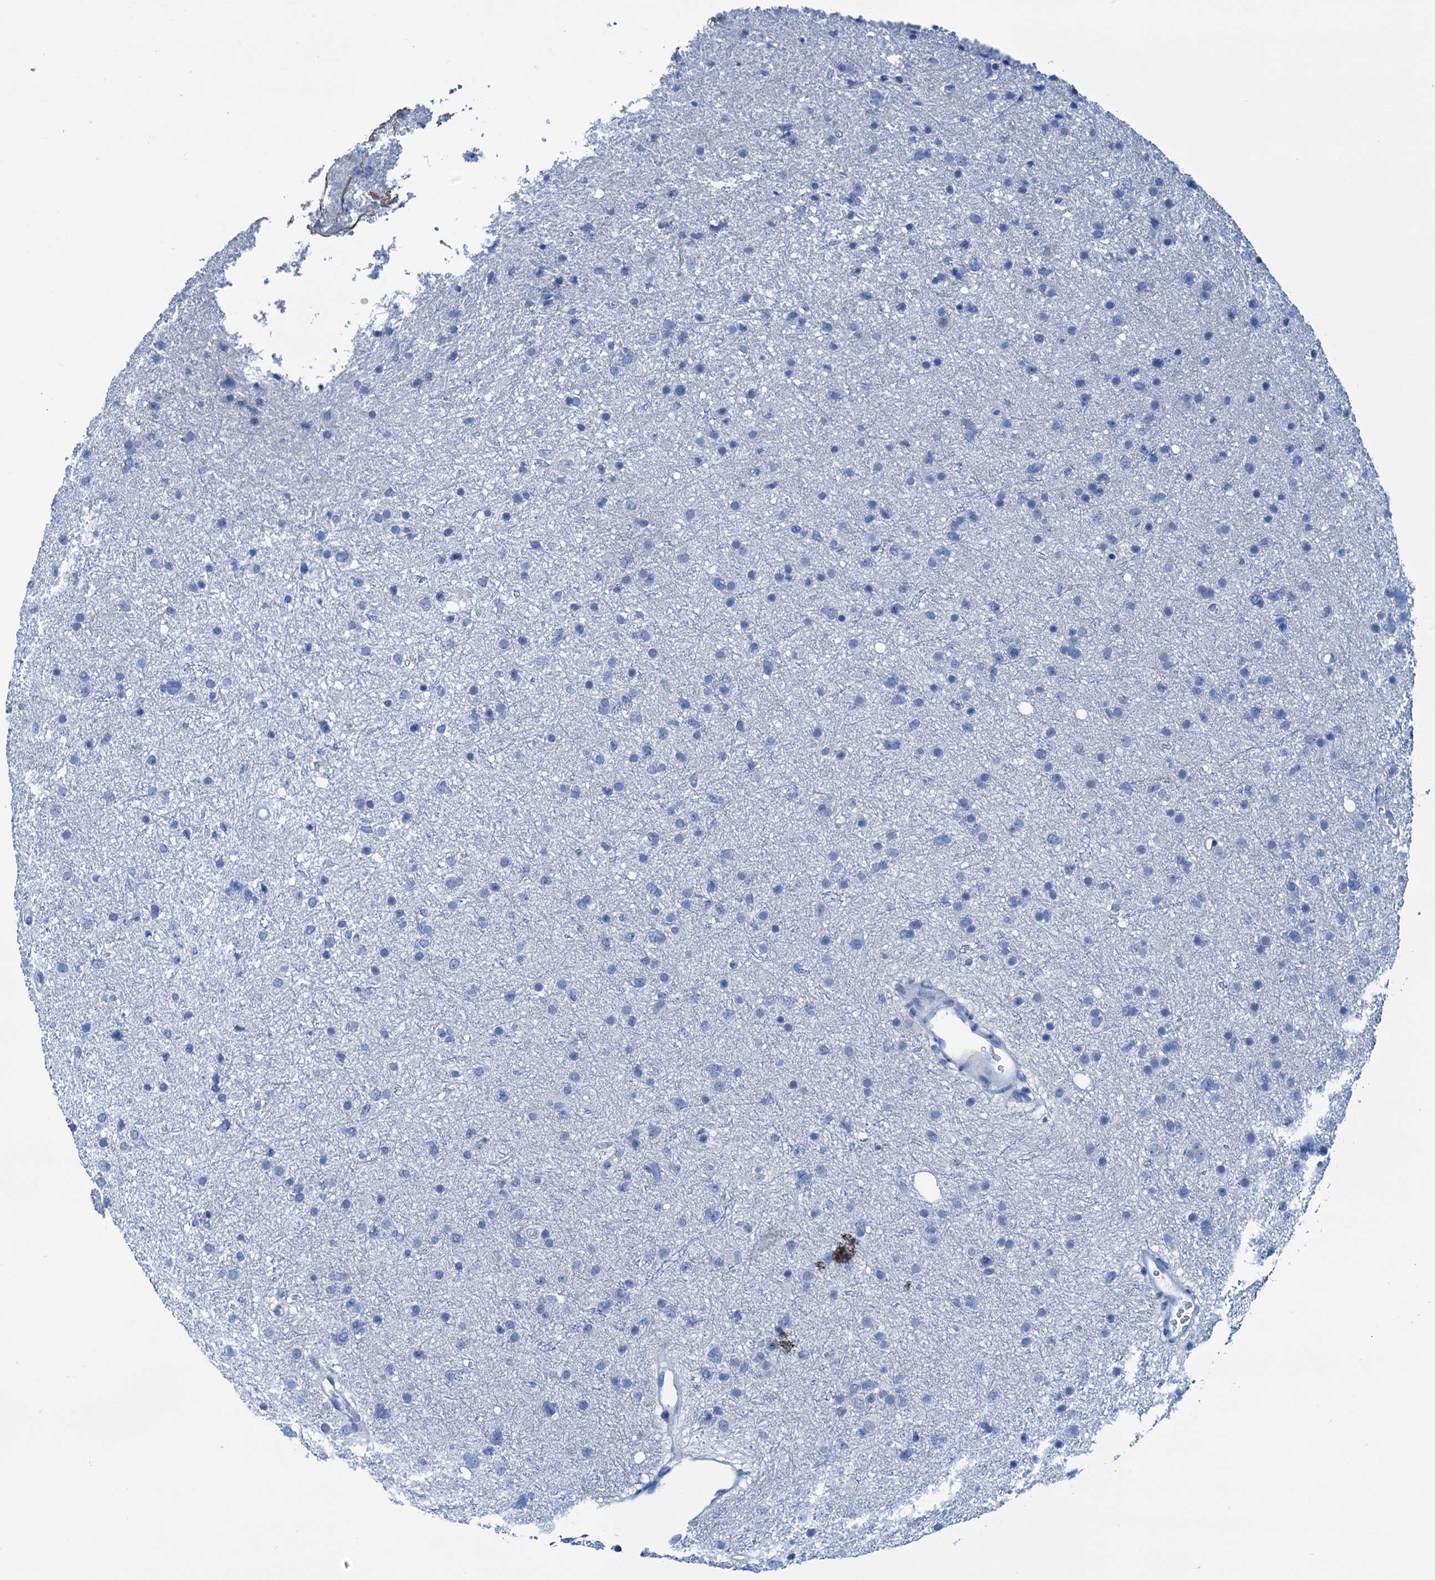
{"staining": {"intensity": "negative", "quantity": "none", "location": "none"}, "tissue": "glioma", "cell_type": "Tumor cells", "image_type": "cancer", "snomed": [{"axis": "morphology", "description": "Glioma, malignant, Low grade"}, {"axis": "topography", "description": "Cerebral cortex"}], "caption": "Tumor cells show no significant protein expression in glioma.", "gene": "KNDC1", "patient": {"sex": "female", "age": 39}}